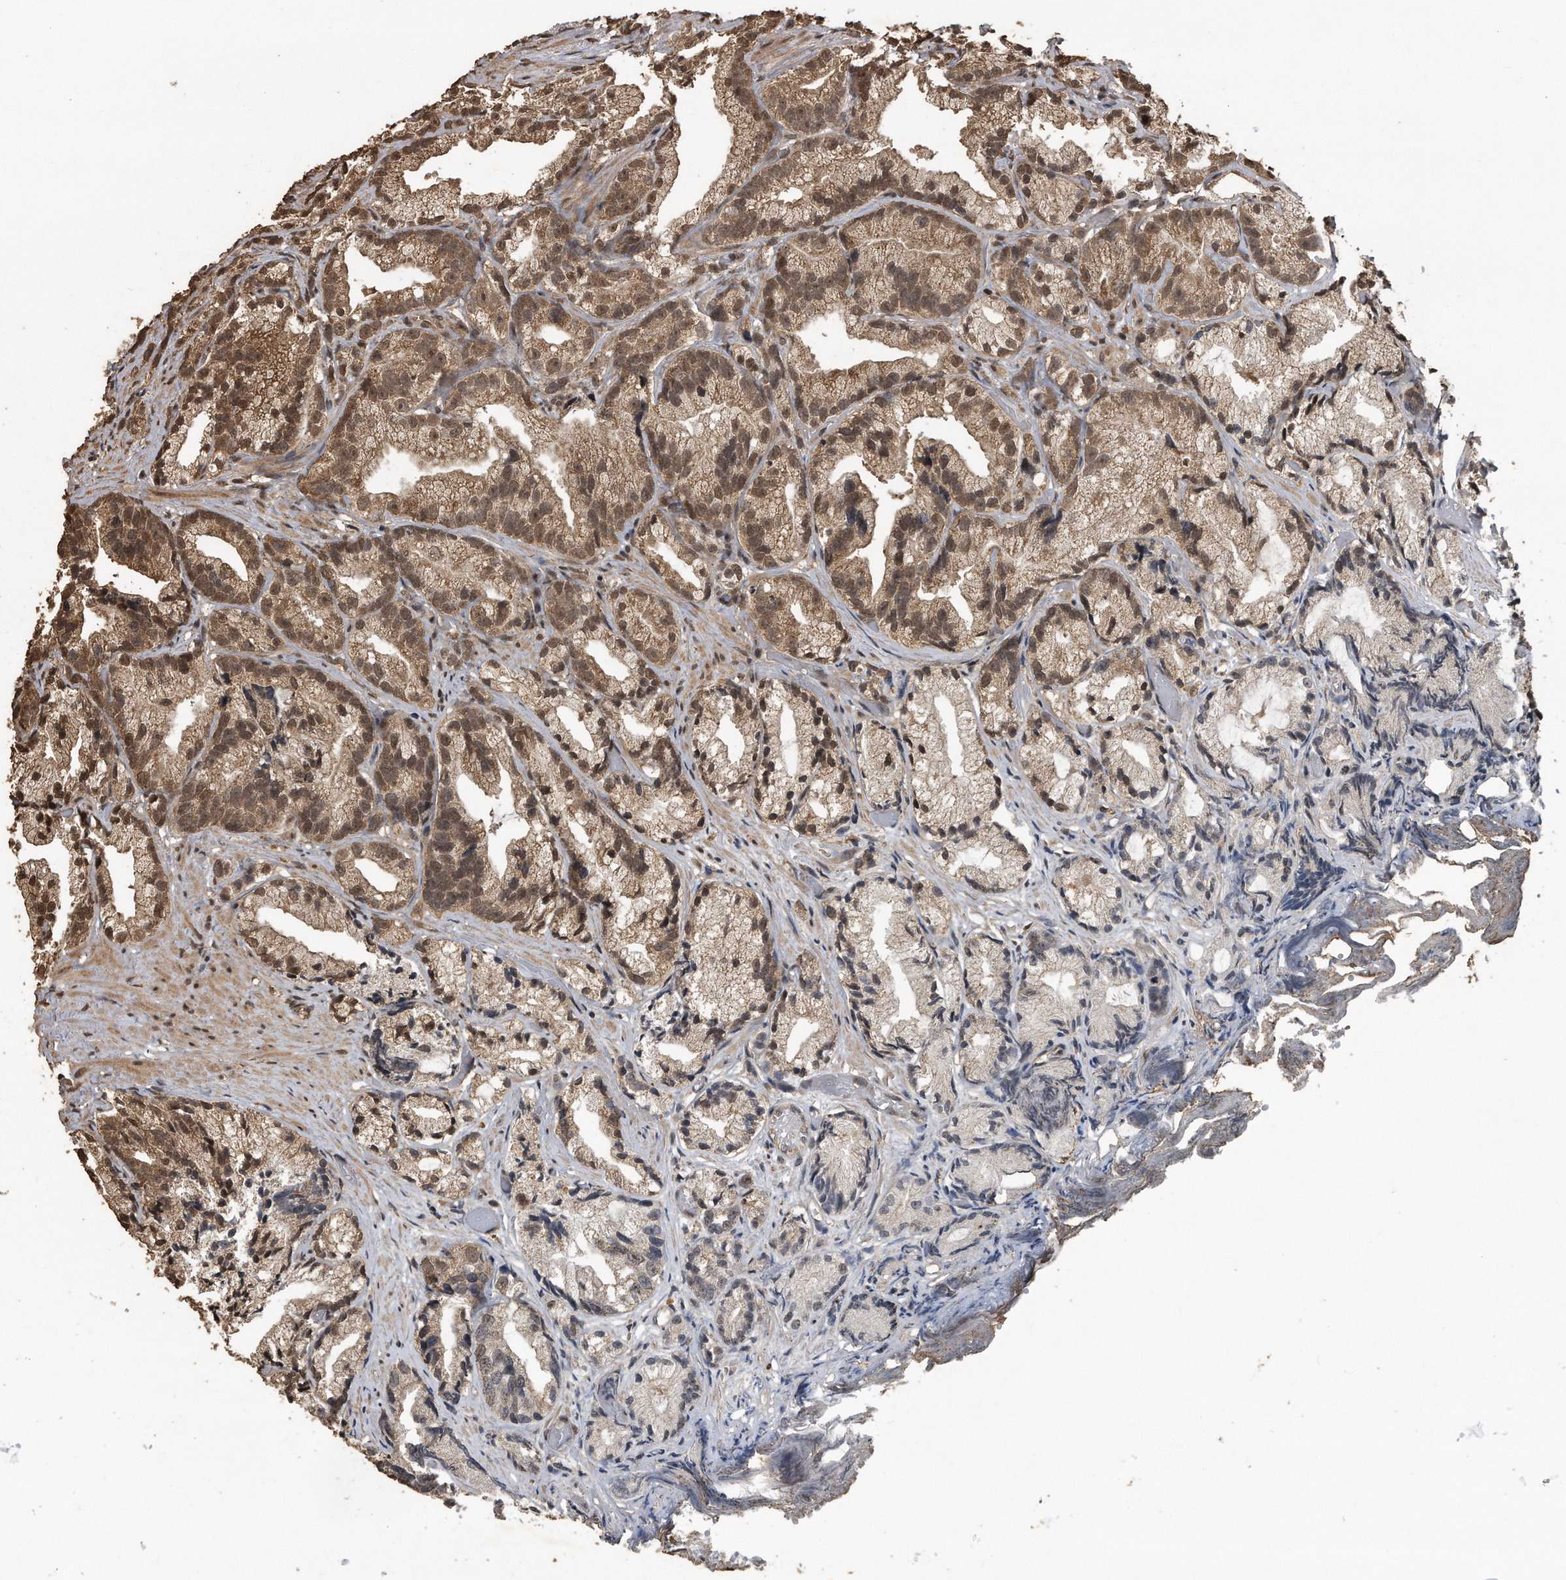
{"staining": {"intensity": "moderate", "quantity": ">75%", "location": "cytoplasmic/membranous,nuclear"}, "tissue": "prostate cancer", "cell_type": "Tumor cells", "image_type": "cancer", "snomed": [{"axis": "morphology", "description": "Adenocarcinoma, Low grade"}, {"axis": "topography", "description": "Prostate"}], "caption": "Immunohistochemistry staining of low-grade adenocarcinoma (prostate), which reveals medium levels of moderate cytoplasmic/membranous and nuclear expression in approximately >75% of tumor cells indicating moderate cytoplasmic/membranous and nuclear protein staining. The staining was performed using DAB (brown) for protein detection and nuclei were counterstained in hematoxylin (blue).", "gene": "CRYZL1", "patient": {"sex": "male", "age": 89}}